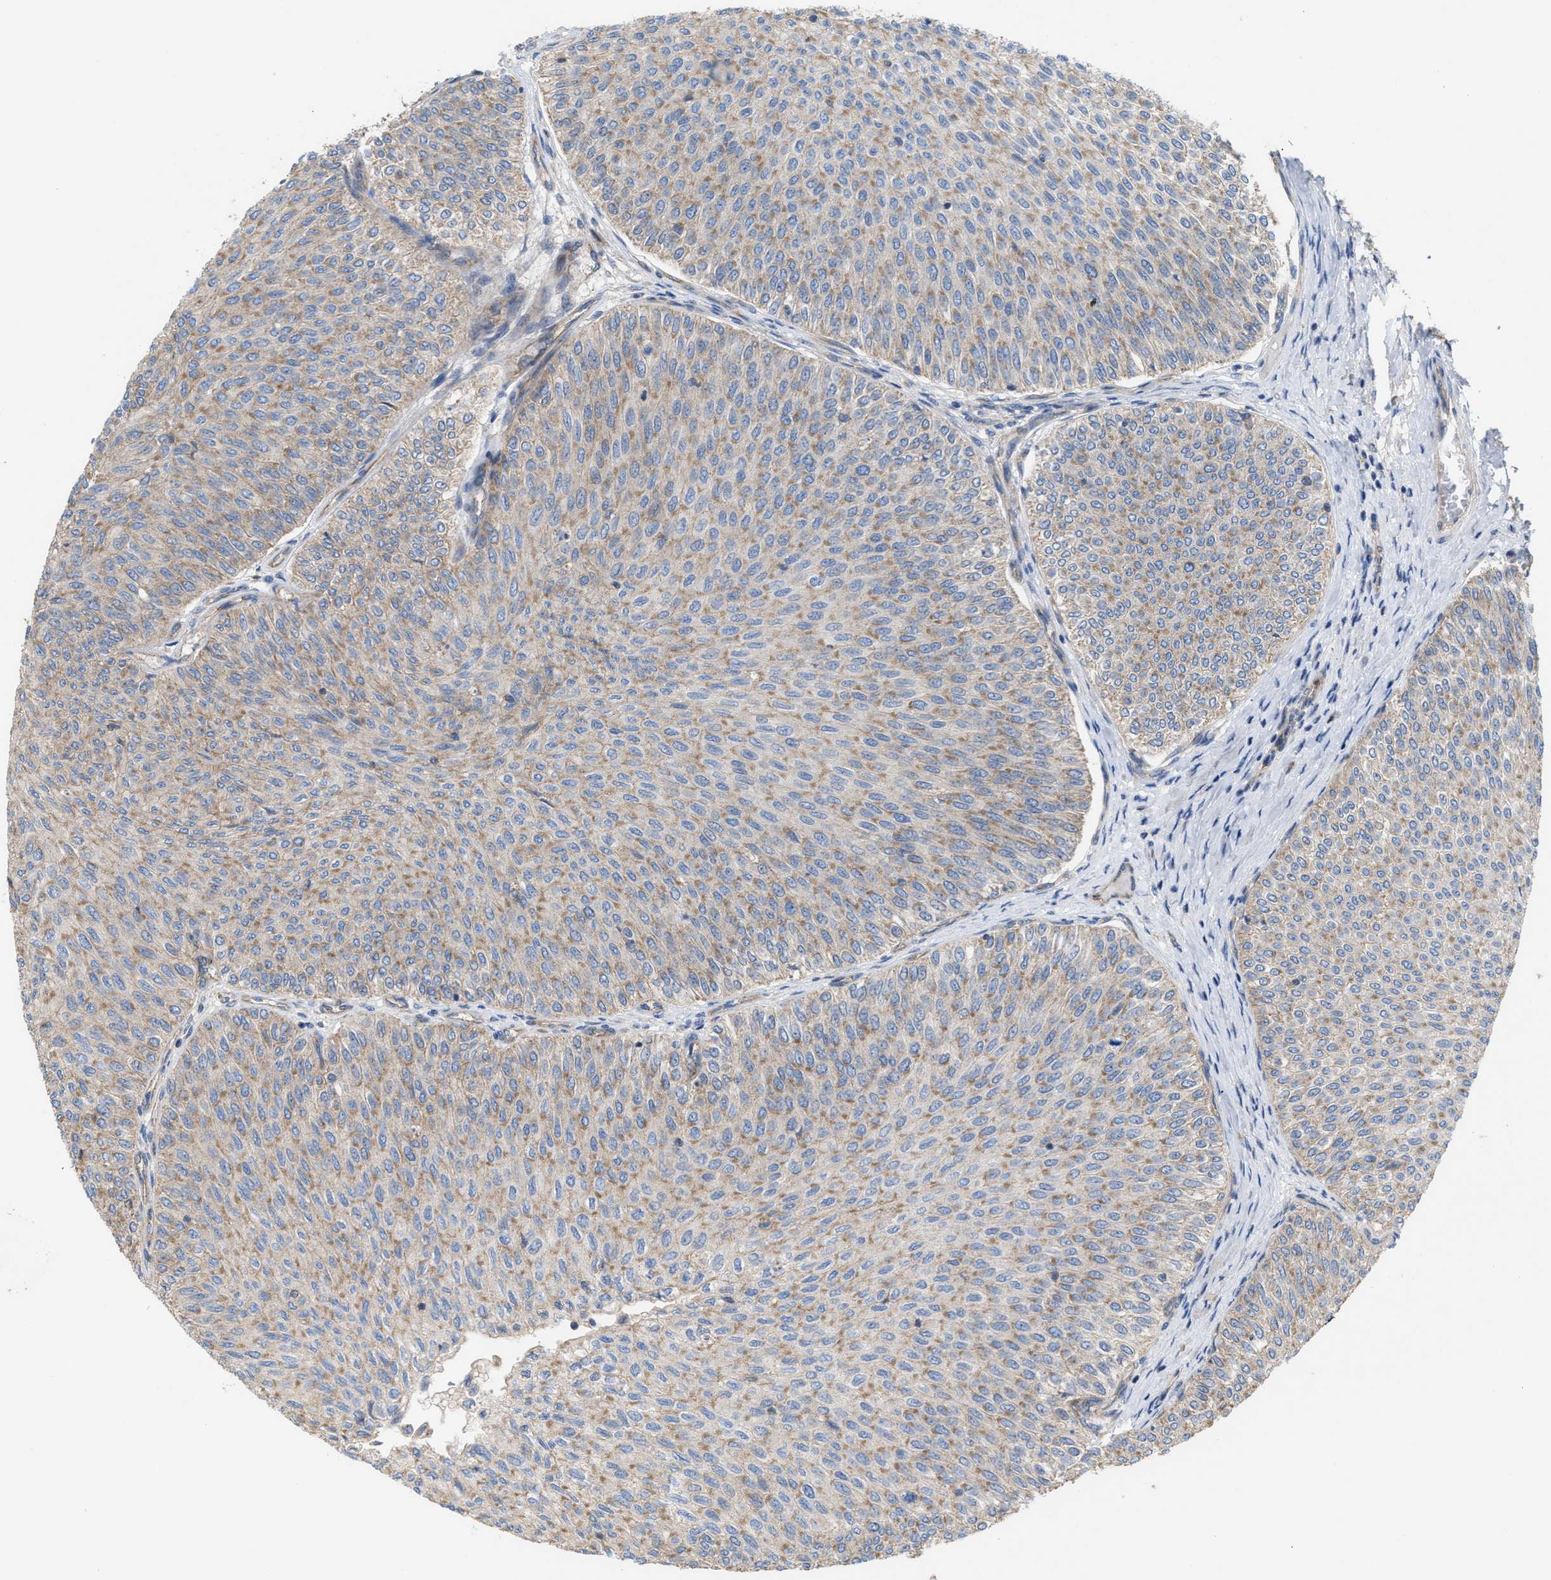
{"staining": {"intensity": "weak", "quantity": ">75%", "location": "cytoplasmic/membranous"}, "tissue": "urothelial cancer", "cell_type": "Tumor cells", "image_type": "cancer", "snomed": [{"axis": "morphology", "description": "Urothelial carcinoma, Low grade"}, {"axis": "topography", "description": "Urinary bladder"}], "caption": "DAB immunohistochemical staining of human low-grade urothelial carcinoma demonstrates weak cytoplasmic/membranous protein expression in approximately >75% of tumor cells. The staining was performed using DAB (3,3'-diaminobenzidine) to visualize the protein expression in brown, while the nuclei were stained in blue with hematoxylin (Magnification: 20x).", "gene": "OXSM", "patient": {"sex": "male", "age": 78}}